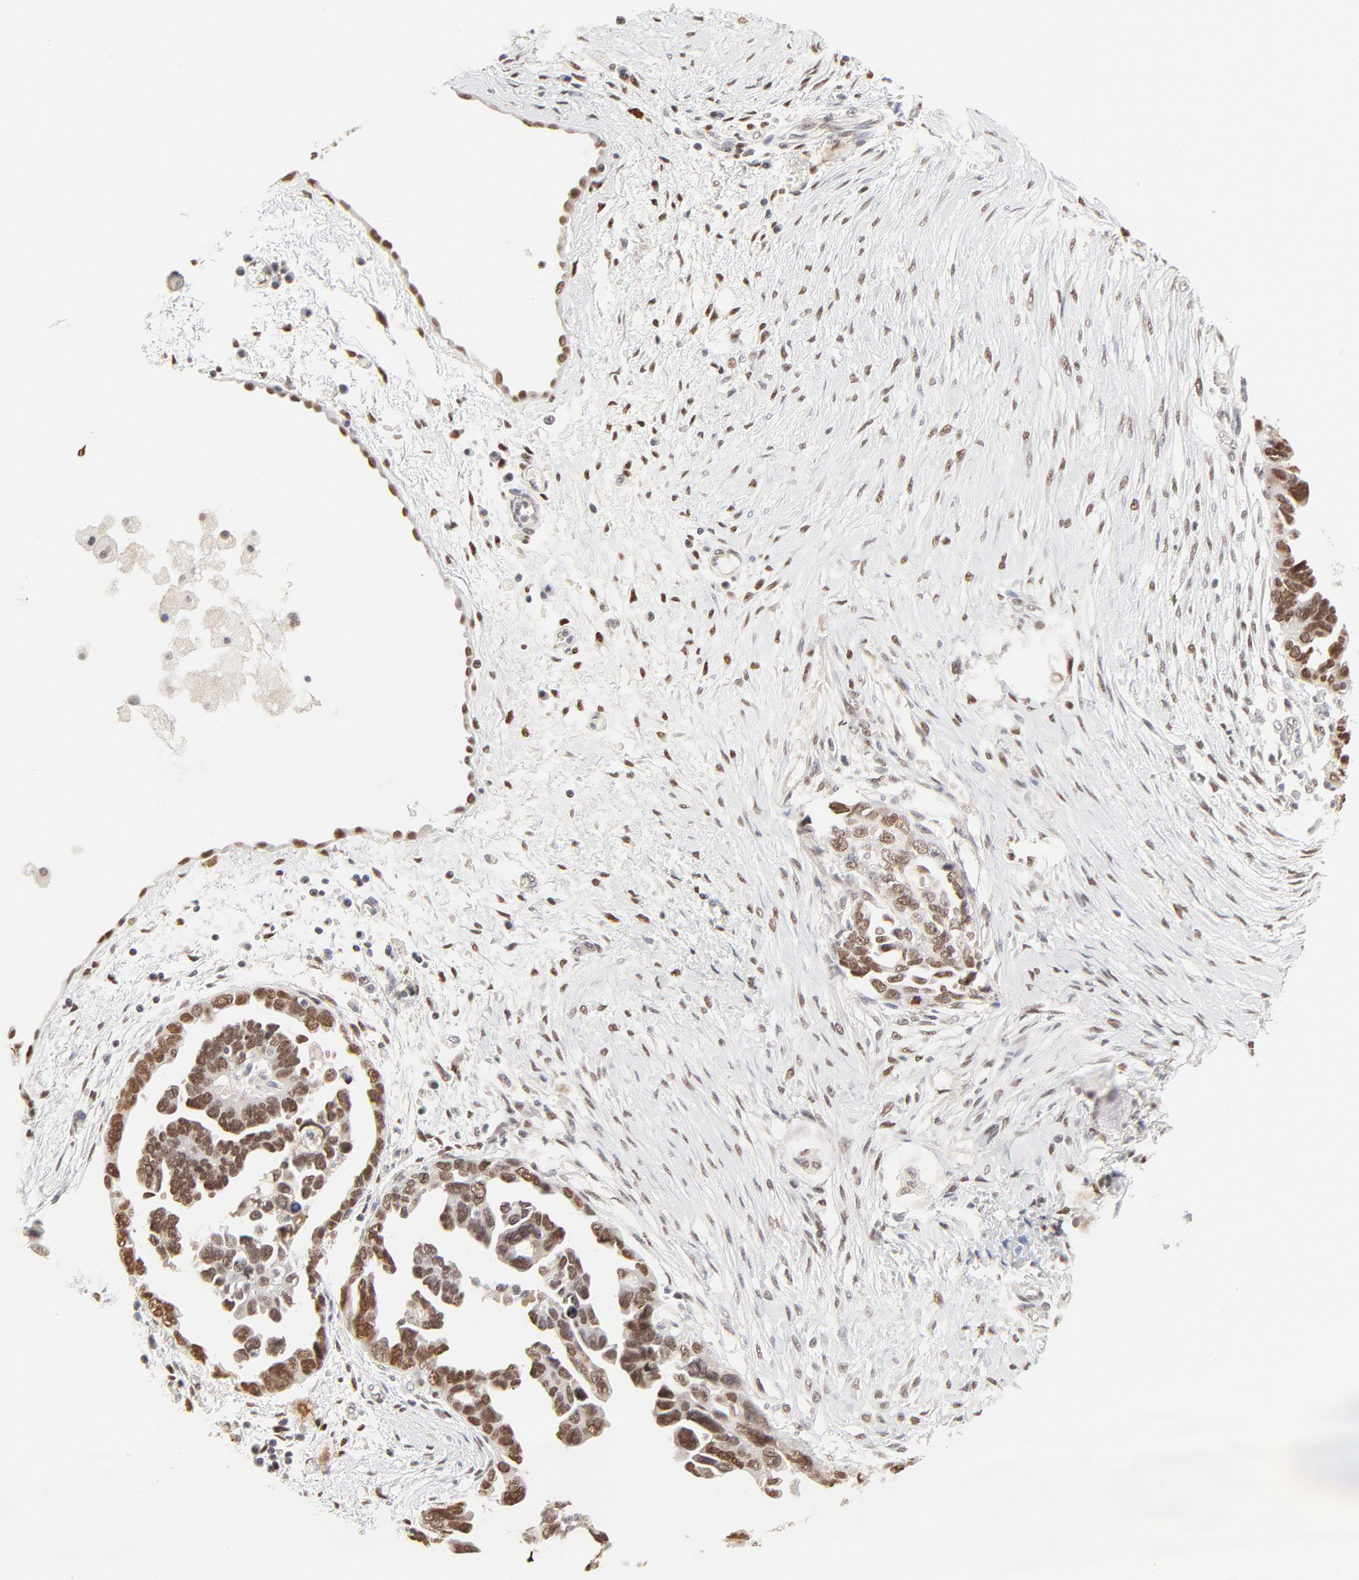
{"staining": {"intensity": "moderate", "quantity": ">75%", "location": "nuclear"}, "tissue": "ovarian cancer", "cell_type": "Tumor cells", "image_type": "cancer", "snomed": [{"axis": "morphology", "description": "Cystadenocarcinoma, serous, NOS"}, {"axis": "topography", "description": "Ovary"}], "caption": "Immunohistochemical staining of human ovarian serous cystadenocarcinoma shows medium levels of moderate nuclear positivity in approximately >75% of tumor cells. (DAB IHC, brown staining for protein, blue staining for nuclei).", "gene": "PBX3", "patient": {"sex": "female", "age": 63}}